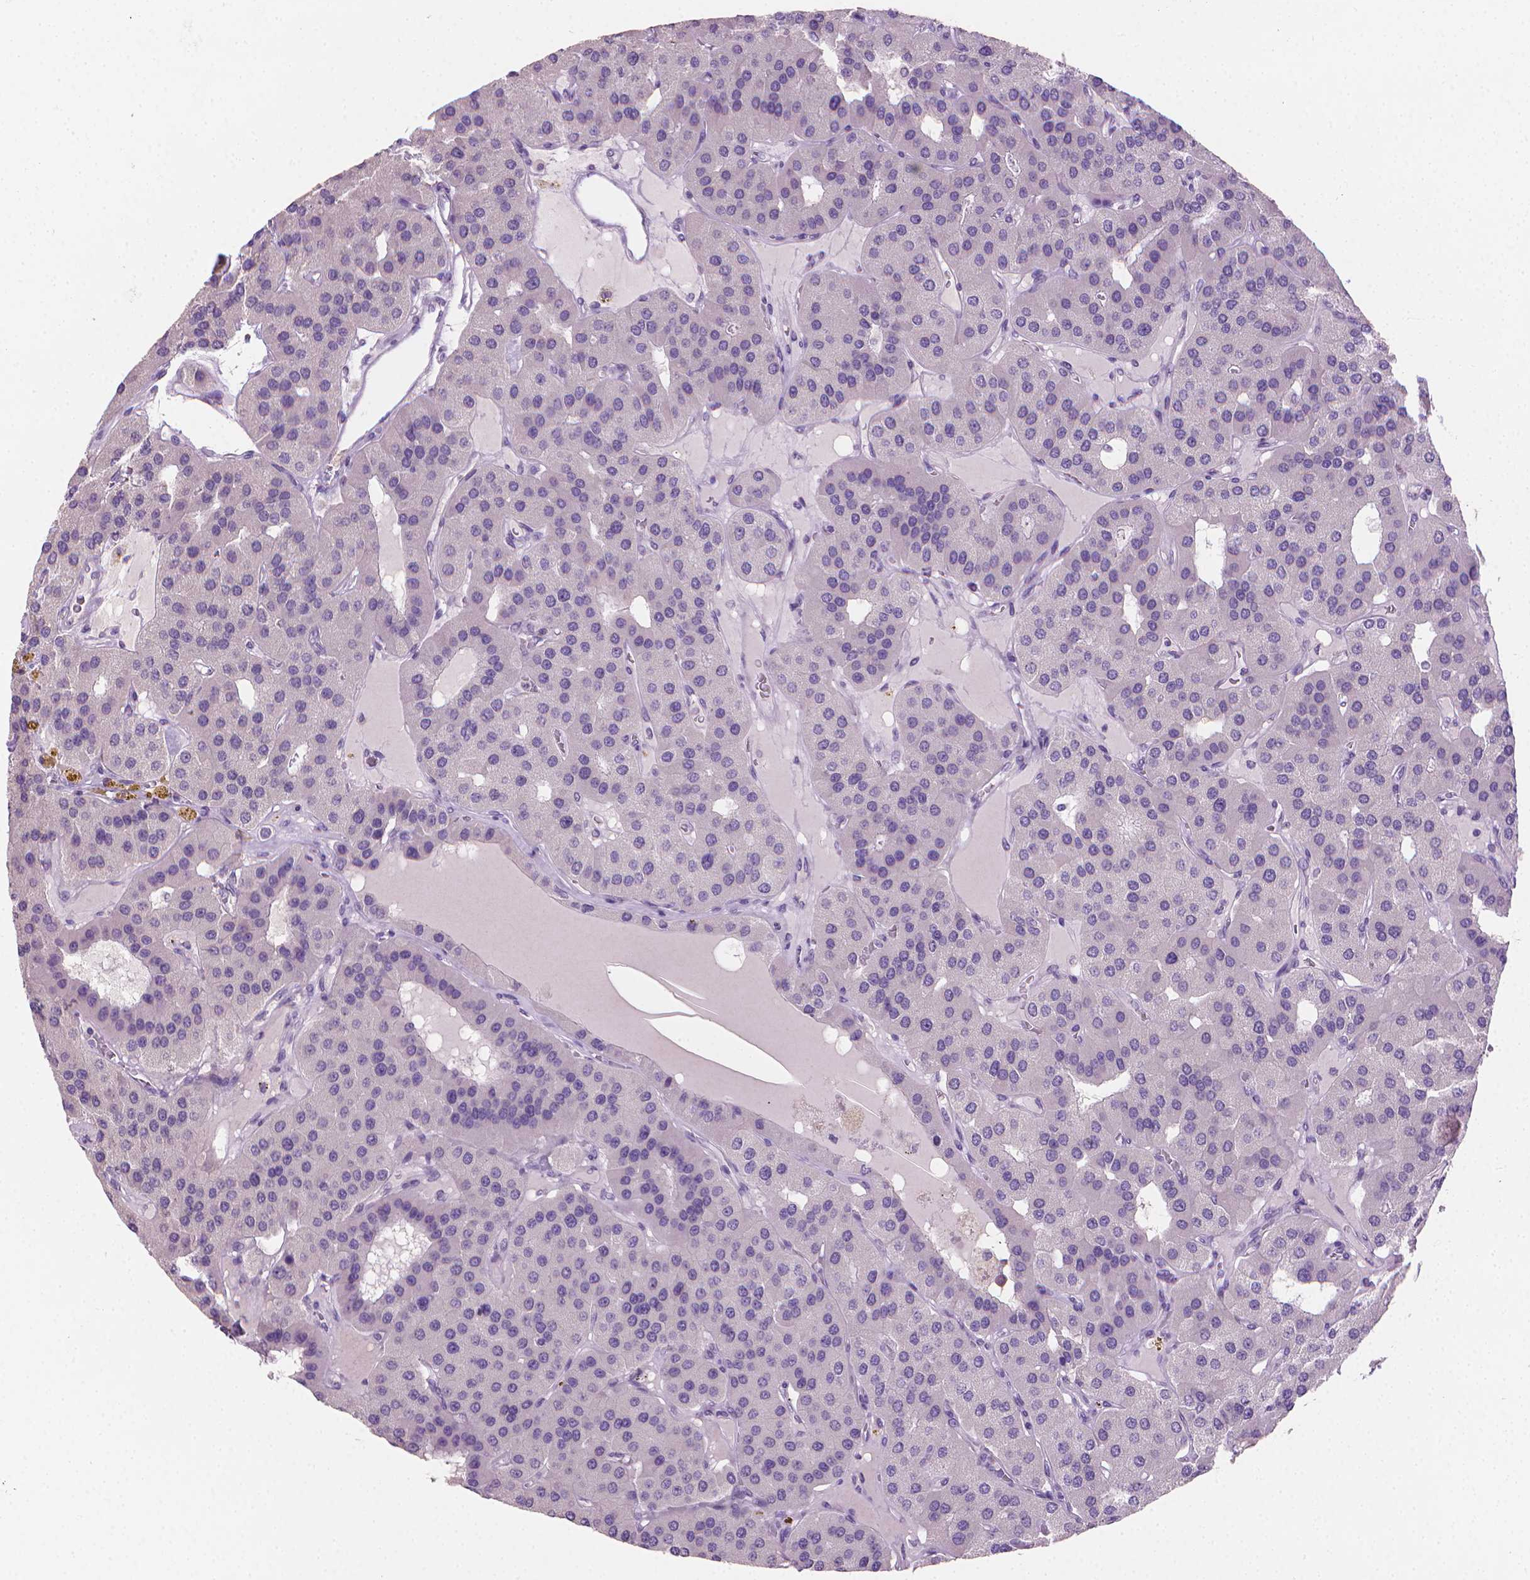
{"staining": {"intensity": "negative", "quantity": "none", "location": "none"}, "tissue": "parathyroid gland", "cell_type": "Glandular cells", "image_type": "normal", "snomed": [{"axis": "morphology", "description": "Normal tissue, NOS"}, {"axis": "morphology", "description": "Adenoma, NOS"}, {"axis": "topography", "description": "Parathyroid gland"}], "caption": "Micrograph shows no protein staining in glandular cells of normal parathyroid gland.", "gene": "TNNI2", "patient": {"sex": "female", "age": 86}}